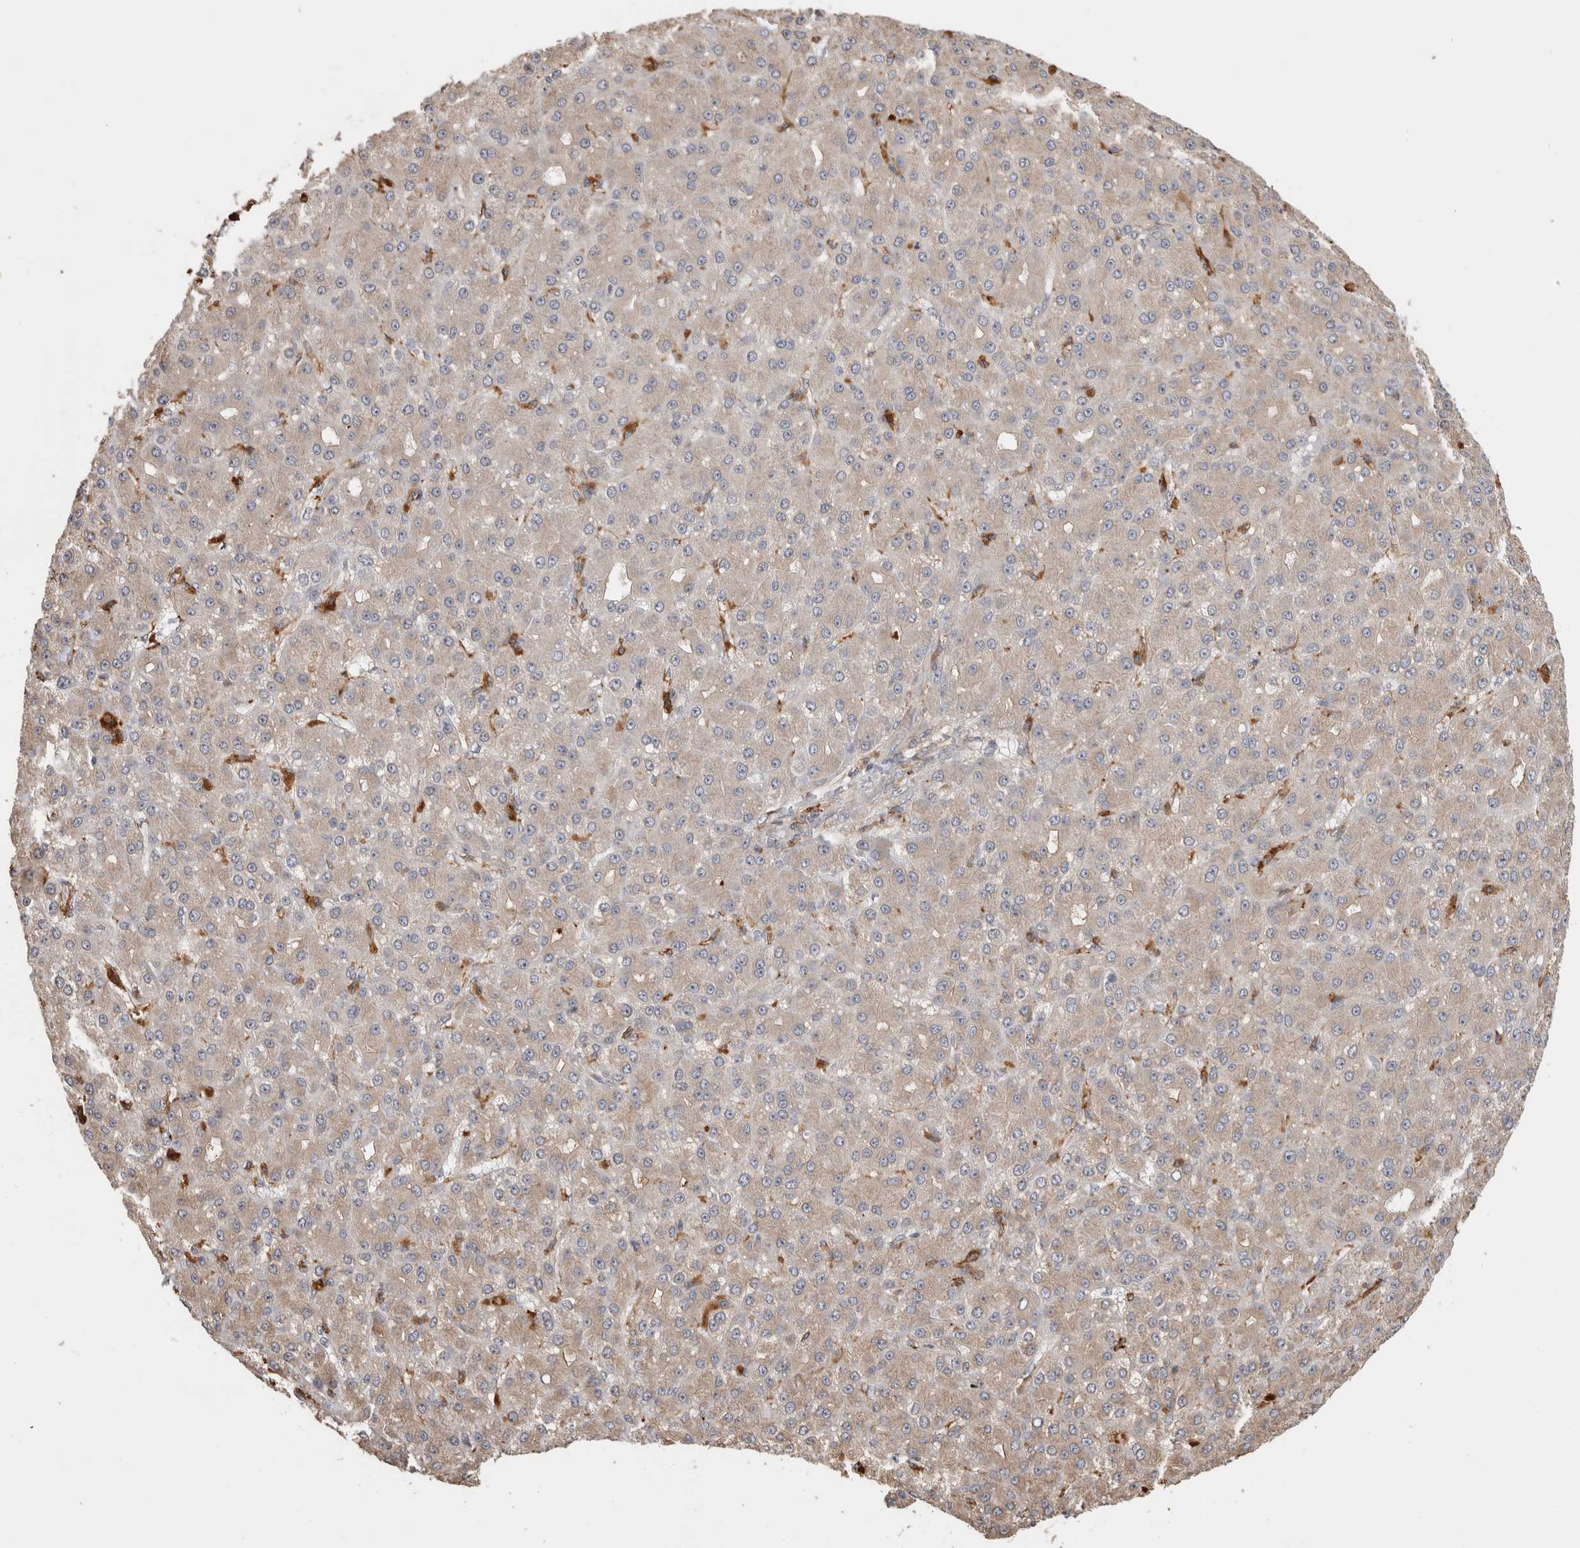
{"staining": {"intensity": "negative", "quantity": "none", "location": "none"}, "tissue": "liver cancer", "cell_type": "Tumor cells", "image_type": "cancer", "snomed": [{"axis": "morphology", "description": "Carcinoma, Hepatocellular, NOS"}, {"axis": "topography", "description": "Liver"}], "caption": "Immunohistochemistry of hepatocellular carcinoma (liver) shows no positivity in tumor cells.", "gene": "CLIP1", "patient": {"sex": "male", "age": 67}}